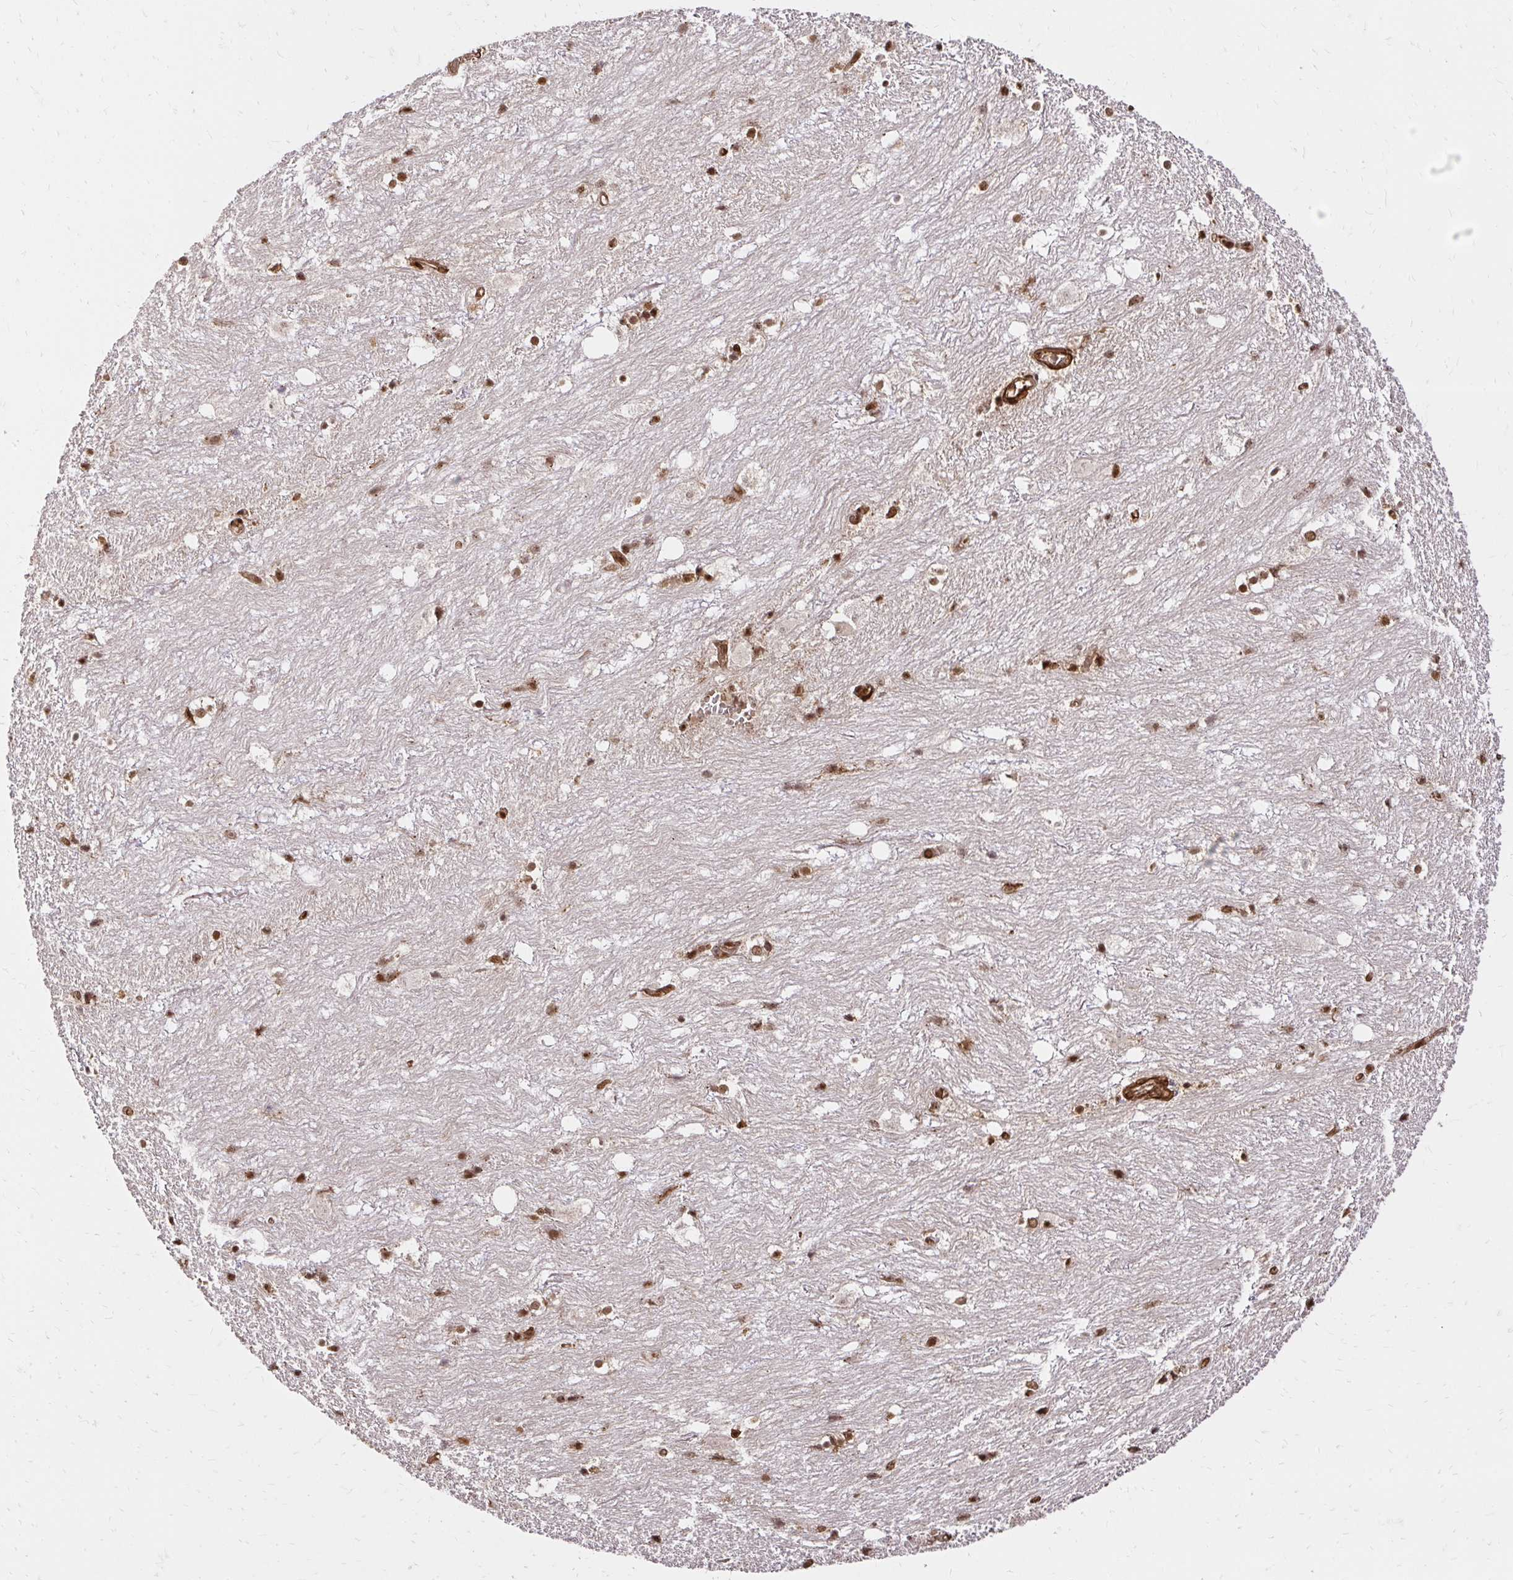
{"staining": {"intensity": "strong", "quantity": ">75%", "location": "nuclear"}, "tissue": "hippocampus", "cell_type": "Glial cells", "image_type": "normal", "snomed": [{"axis": "morphology", "description": "Normal tissue, NOS"}, {"axis": "topography", "description": "Hippocampus"}], "caption": "Hippocampus stained for a protein demonstrates strong nuclear positivity in glial cells. Immunohistochemistry stains the protein of interest in brown and the nuclei are stained blue.", "gene": "GLYR1", "patient": {"sex": "female", "age": 52}}